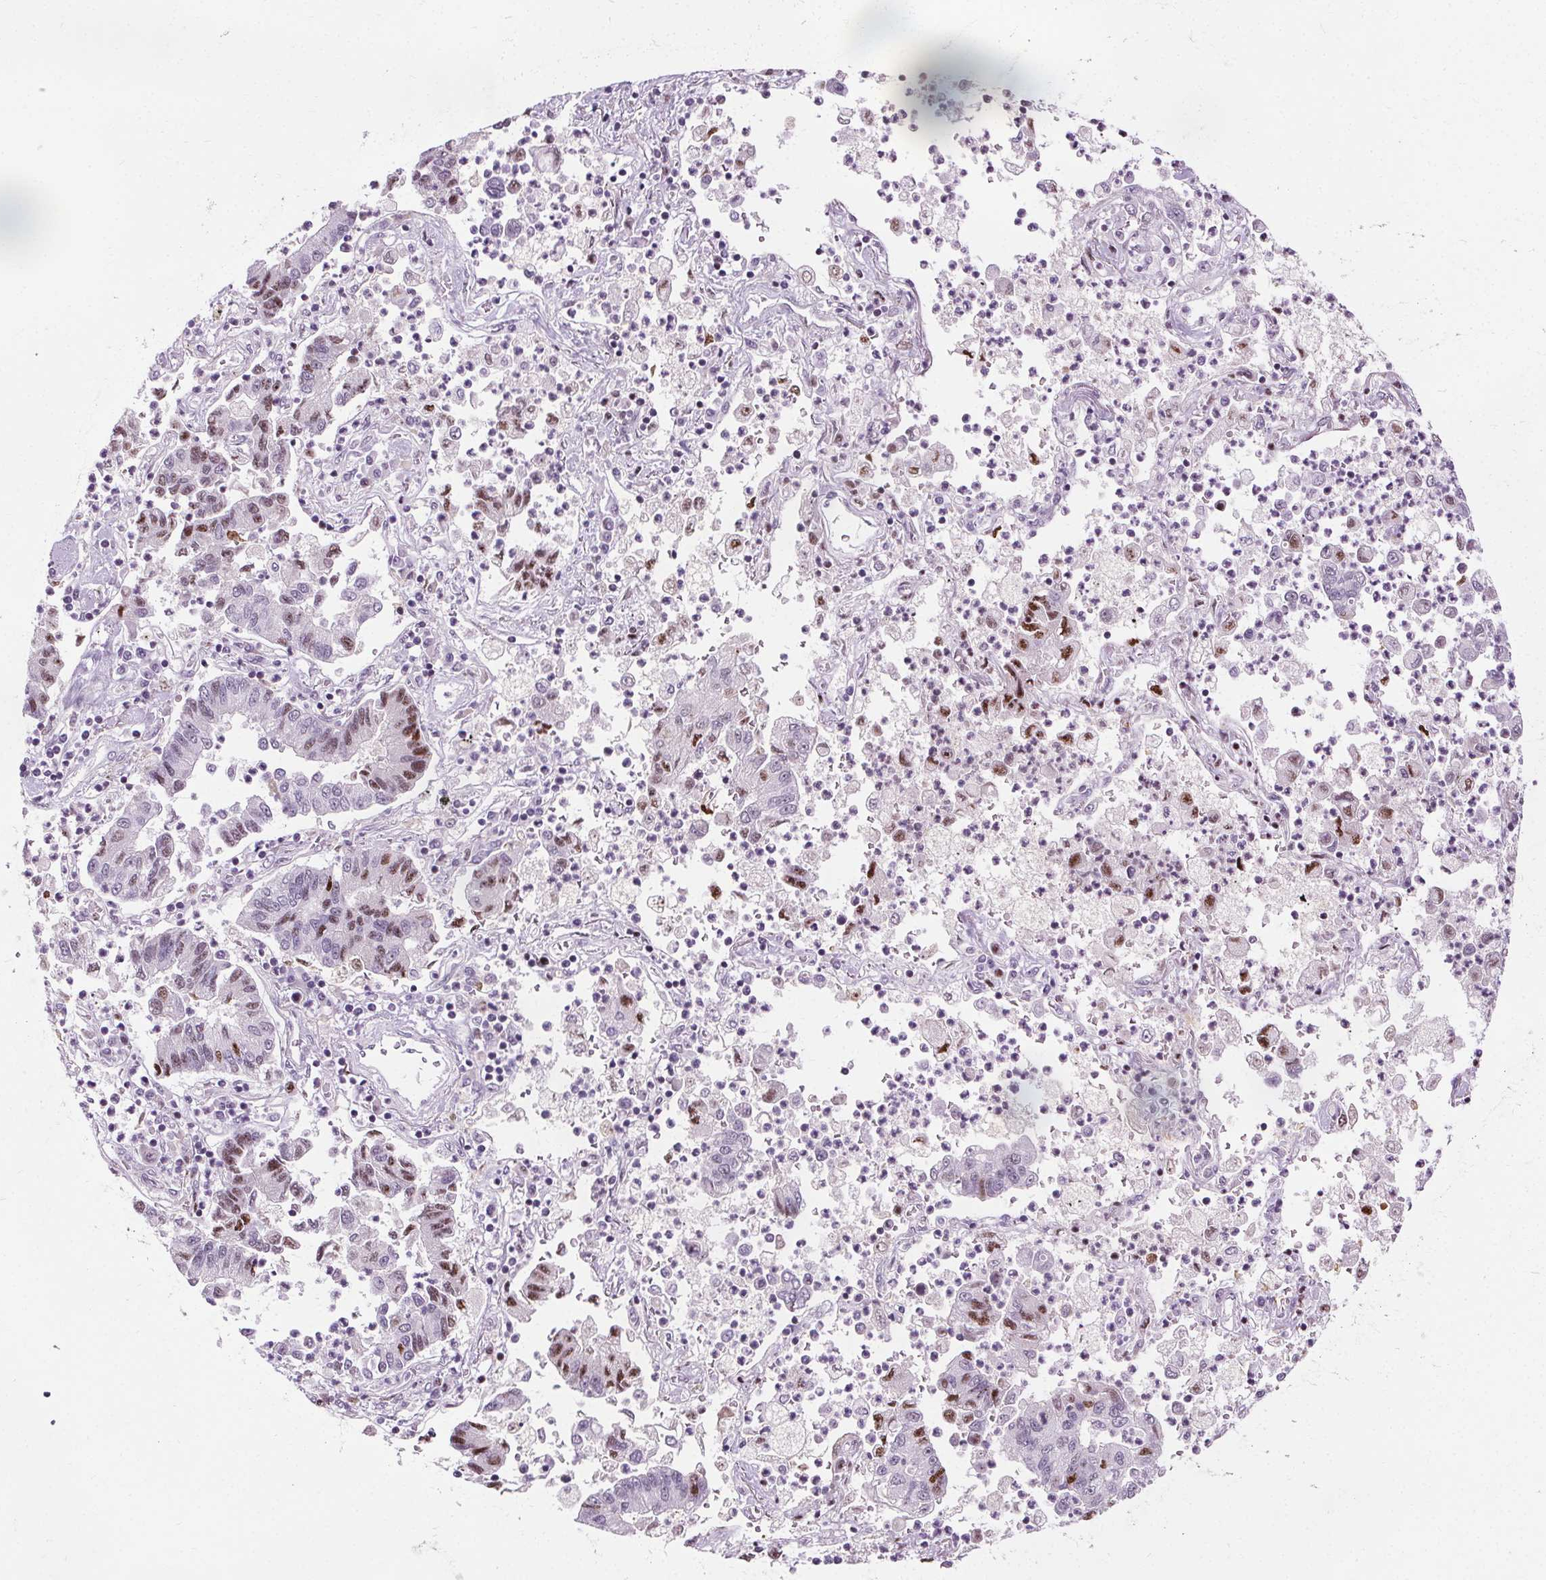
{"staining": {"intensity": "moderate", "quantity": "<25%", "location": "nuclear"}, "tissue": "lung cancer", "cell_type": "Tumor cells", "image_type": "cancer", "snomed": [{"axis": "morphology", "description": "Adenocarcinoma, NOS"}, {"axis": "topography", "description": "Lung"}], "caption": "Immunohistochemistry (IHC) (DAB (3,3'-diaminobenzidine)) staining of adenocarcinoma (lung) exhibits moderate nuclear protein expression in approximately <25% of tumor cells.", "gene": "CEBPA", "patient": {"sex": "female", "age": 57}}